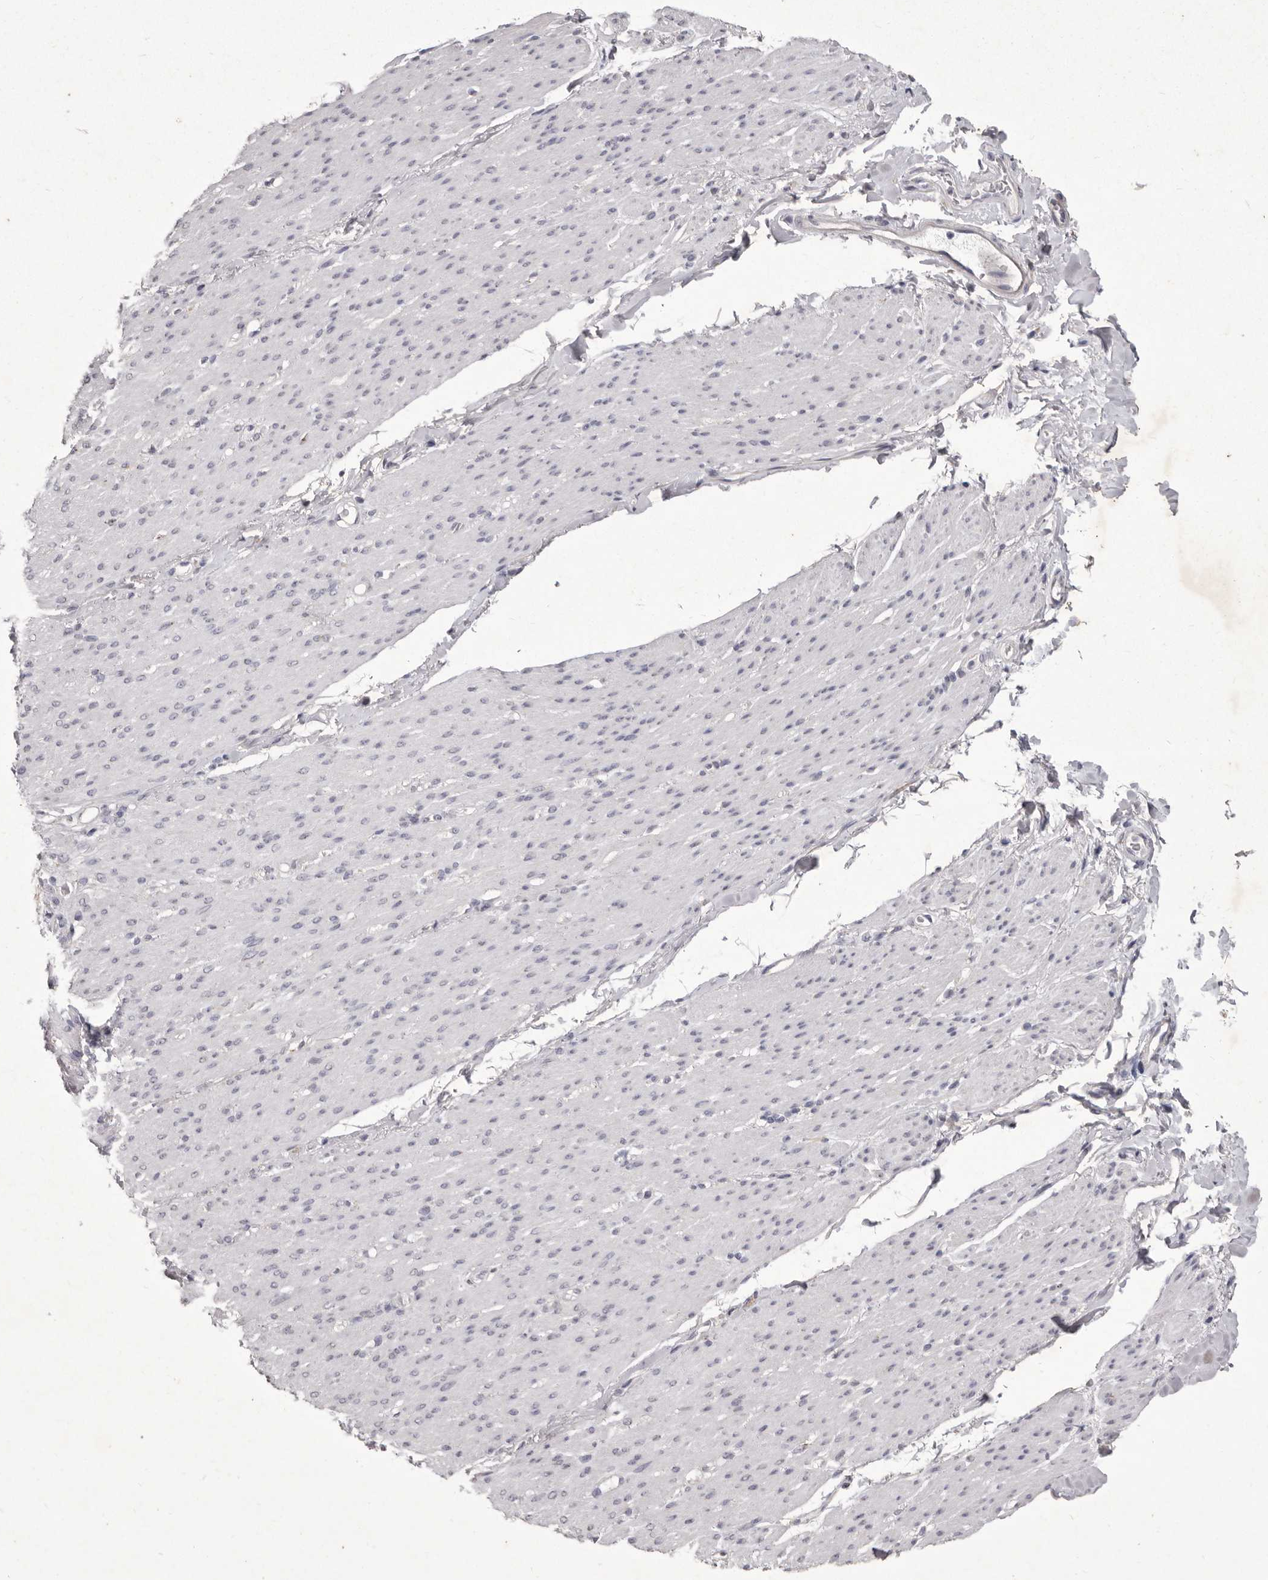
{"staining": {"intensity": "negative", "quantity": "none", "location": "none"}, "tissue": "smooth muscle", "cell_type": "Smooth muscle cells", "image_type": "normal", "snomed": [{"axis": "morphology", "description": "Normal tissue, NOS"}, {"axis": "topography", "description": "Colon"}, {"axis": "topography", "description": "Peripheral nerve tissue"}], "caption": "This is an immunohistochemistry image of normal human smooth muscle. There is no staining in smooth muscle cells.", "gene": "P2RX6", "patient": {"sex": "female", "age": 61}}